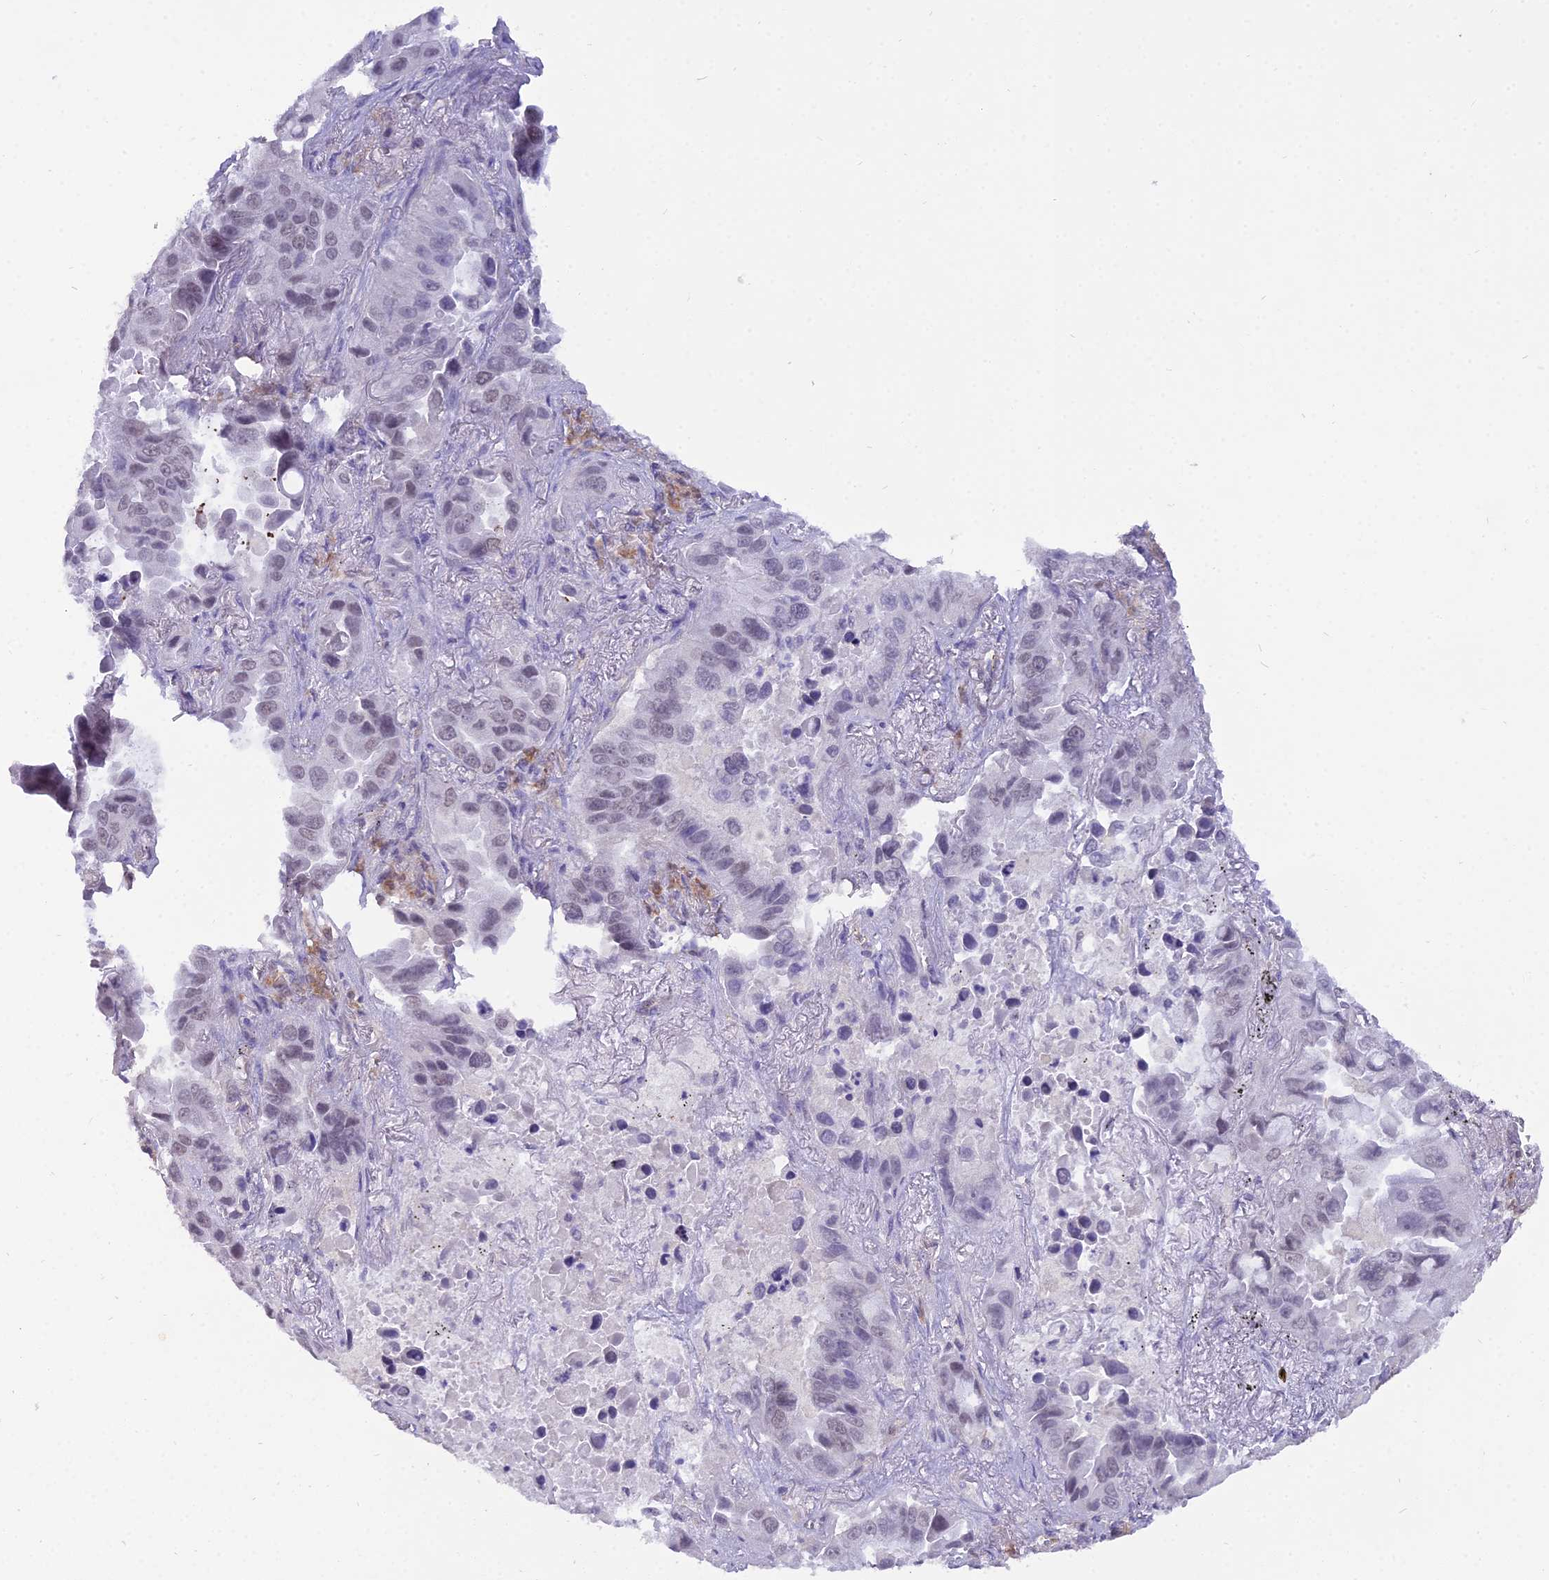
{"staining": {"intensity": "weak", "quantity": "<25%", "location": "nuclear"}, "tissue": "lung cancer", "cell_type": "Tumor cells", "image_type": "cancer", "snomed": [{"axis": "morphology", "description": "Adenocarcinoma, NOS"}, {"axis": "topography", "description": "Lung"}], "caption": "Immunohistochemical staining of human lung cancer (adenocarcinoma) exhibits no significant positivity in tumor cells. The staining is performed using DAB (3,3'-diaminobenzidine) brown chromogen with nuclei counter-stained in using hematoxylin.", "gene": "BLNK", "patient": {"sex": "male", "age": 64}}